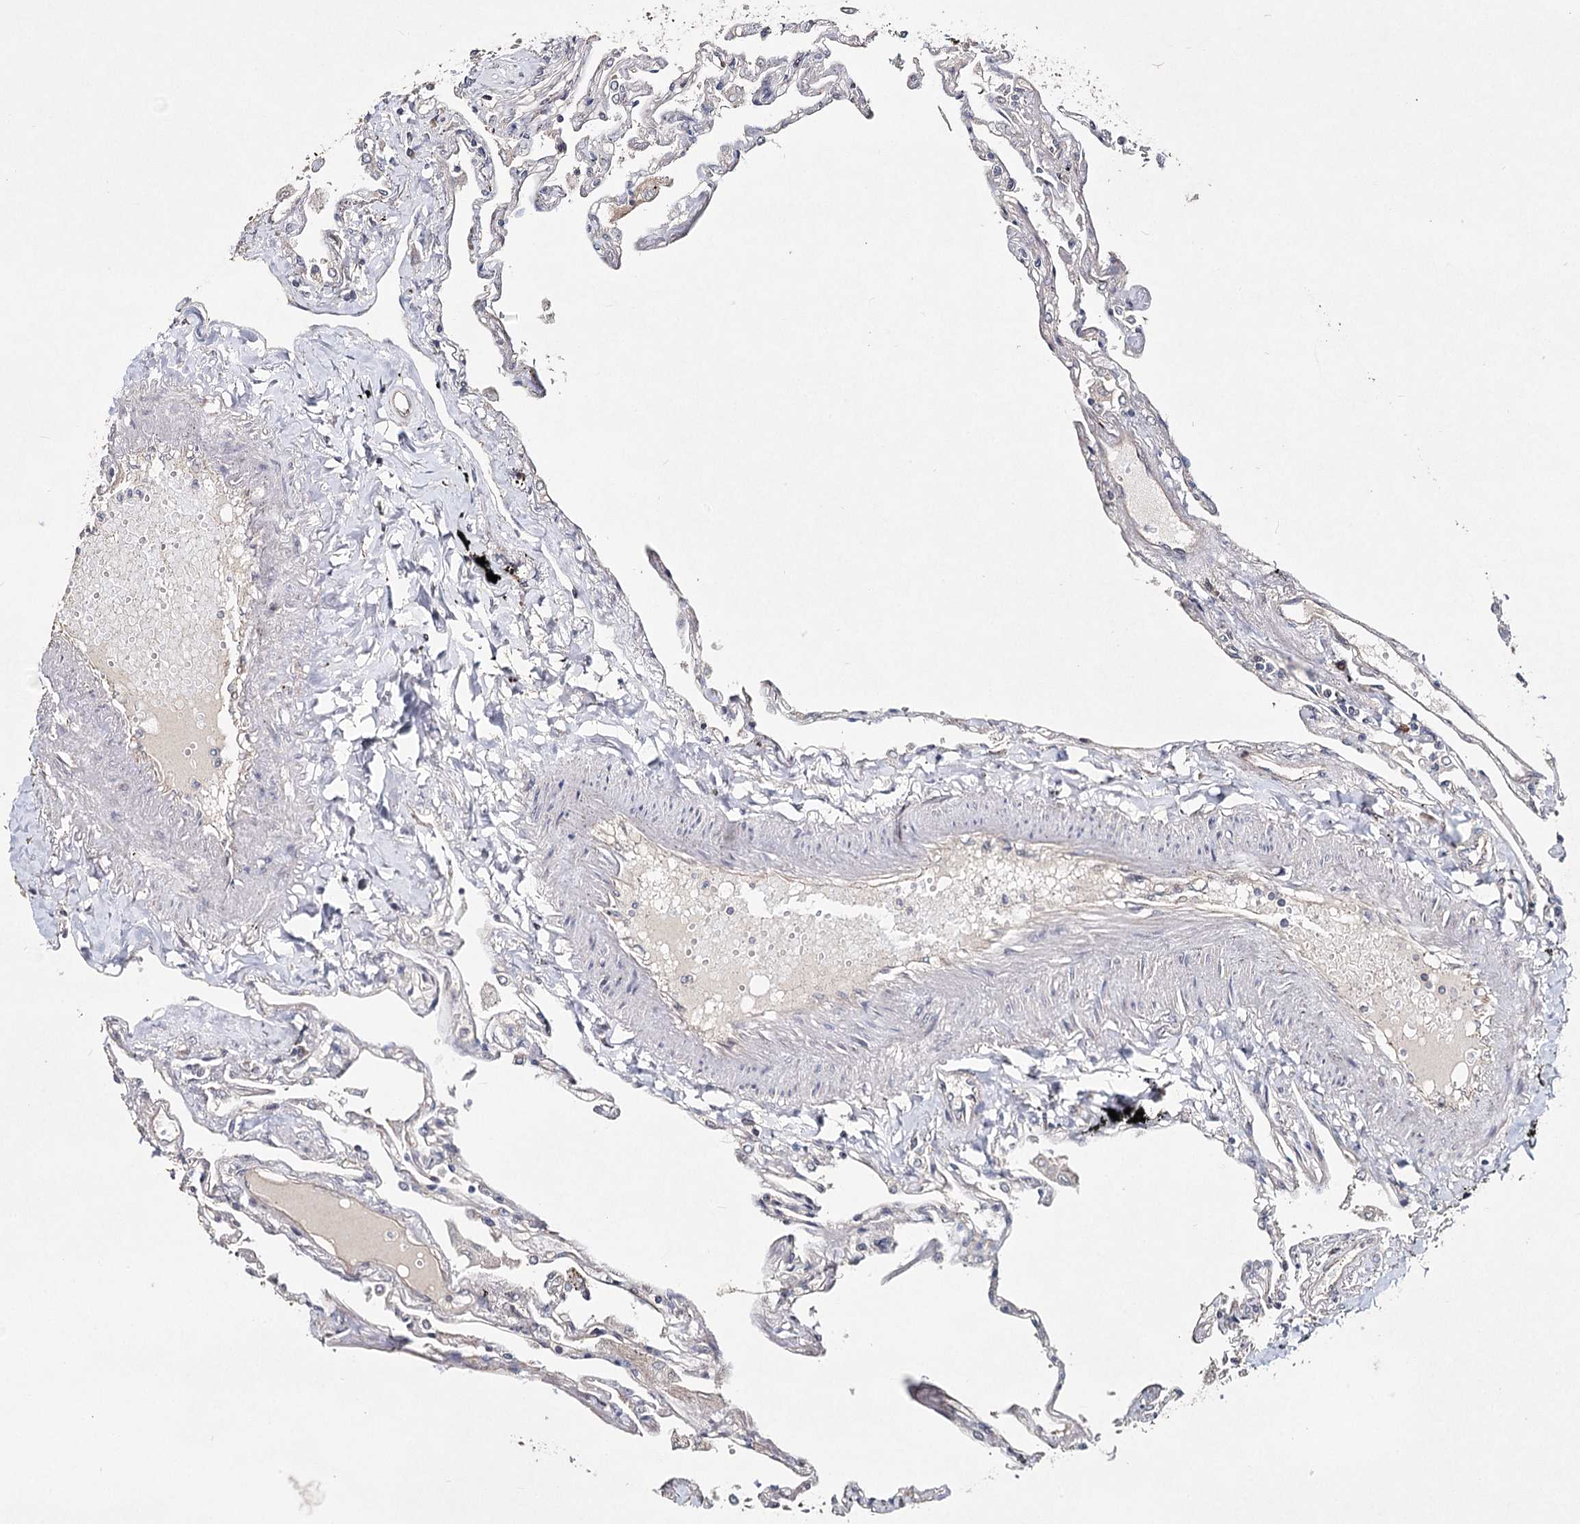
{"staining": {"intensity": "negative", "quantity": "none", "location": "none"}, "tissue": "lung", "cell_type": "Alveolar cells", "image_type": "normal", "snomed": [{"axis": "morphology", "description": "Normal tissue, NOS"}, {"axis": "topography", "description": "Lung"}], "caption": "Alveolar cells are negative for protein expression in normal human lung.", "gene": "NOPCHAP1", "patient": {"sex": "female", "age": 67}}